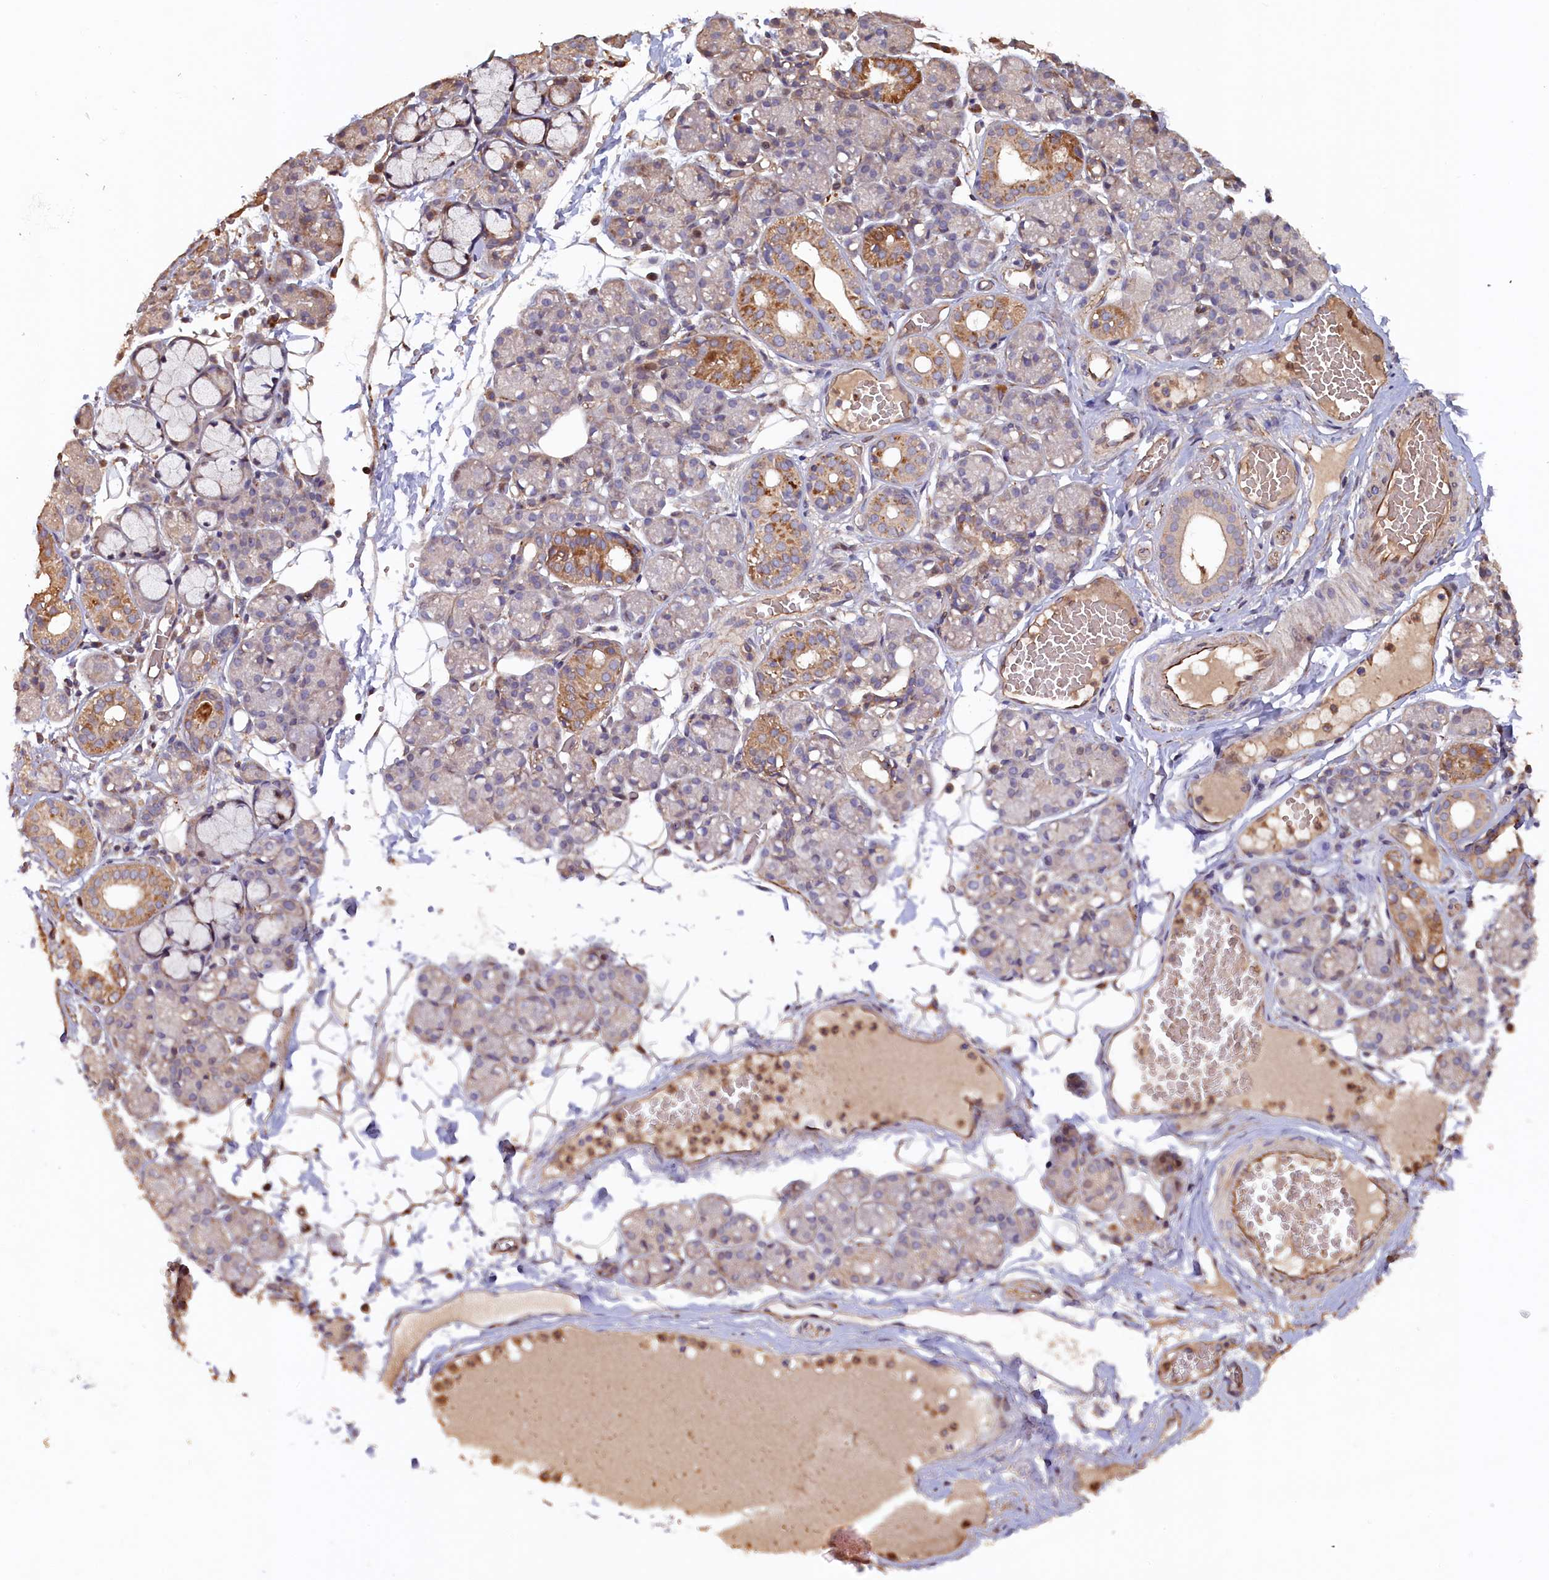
{"staining": {"intensity": "moderate", "quantity": "<25%", "location": "cytoplasmic/membranous"}, "tissue": "salivary gland", "cell_type": "Glandular cells", "image_type": "normal", "snomed": [{"axis": "morphology", "description": "Normal tissue, NOS"}, {"axis": "topography", "description": "Salivary gland"}], "caption": "DAB (3,3'-diaminobenzidine) immunohistochemical staining of benign salivary gland displays moderate cytoplasmic/membranous protein expression in about <25% of glandular cells.", "gene": "GREB1L", "patient": {"sex": "male", "age": 63}}